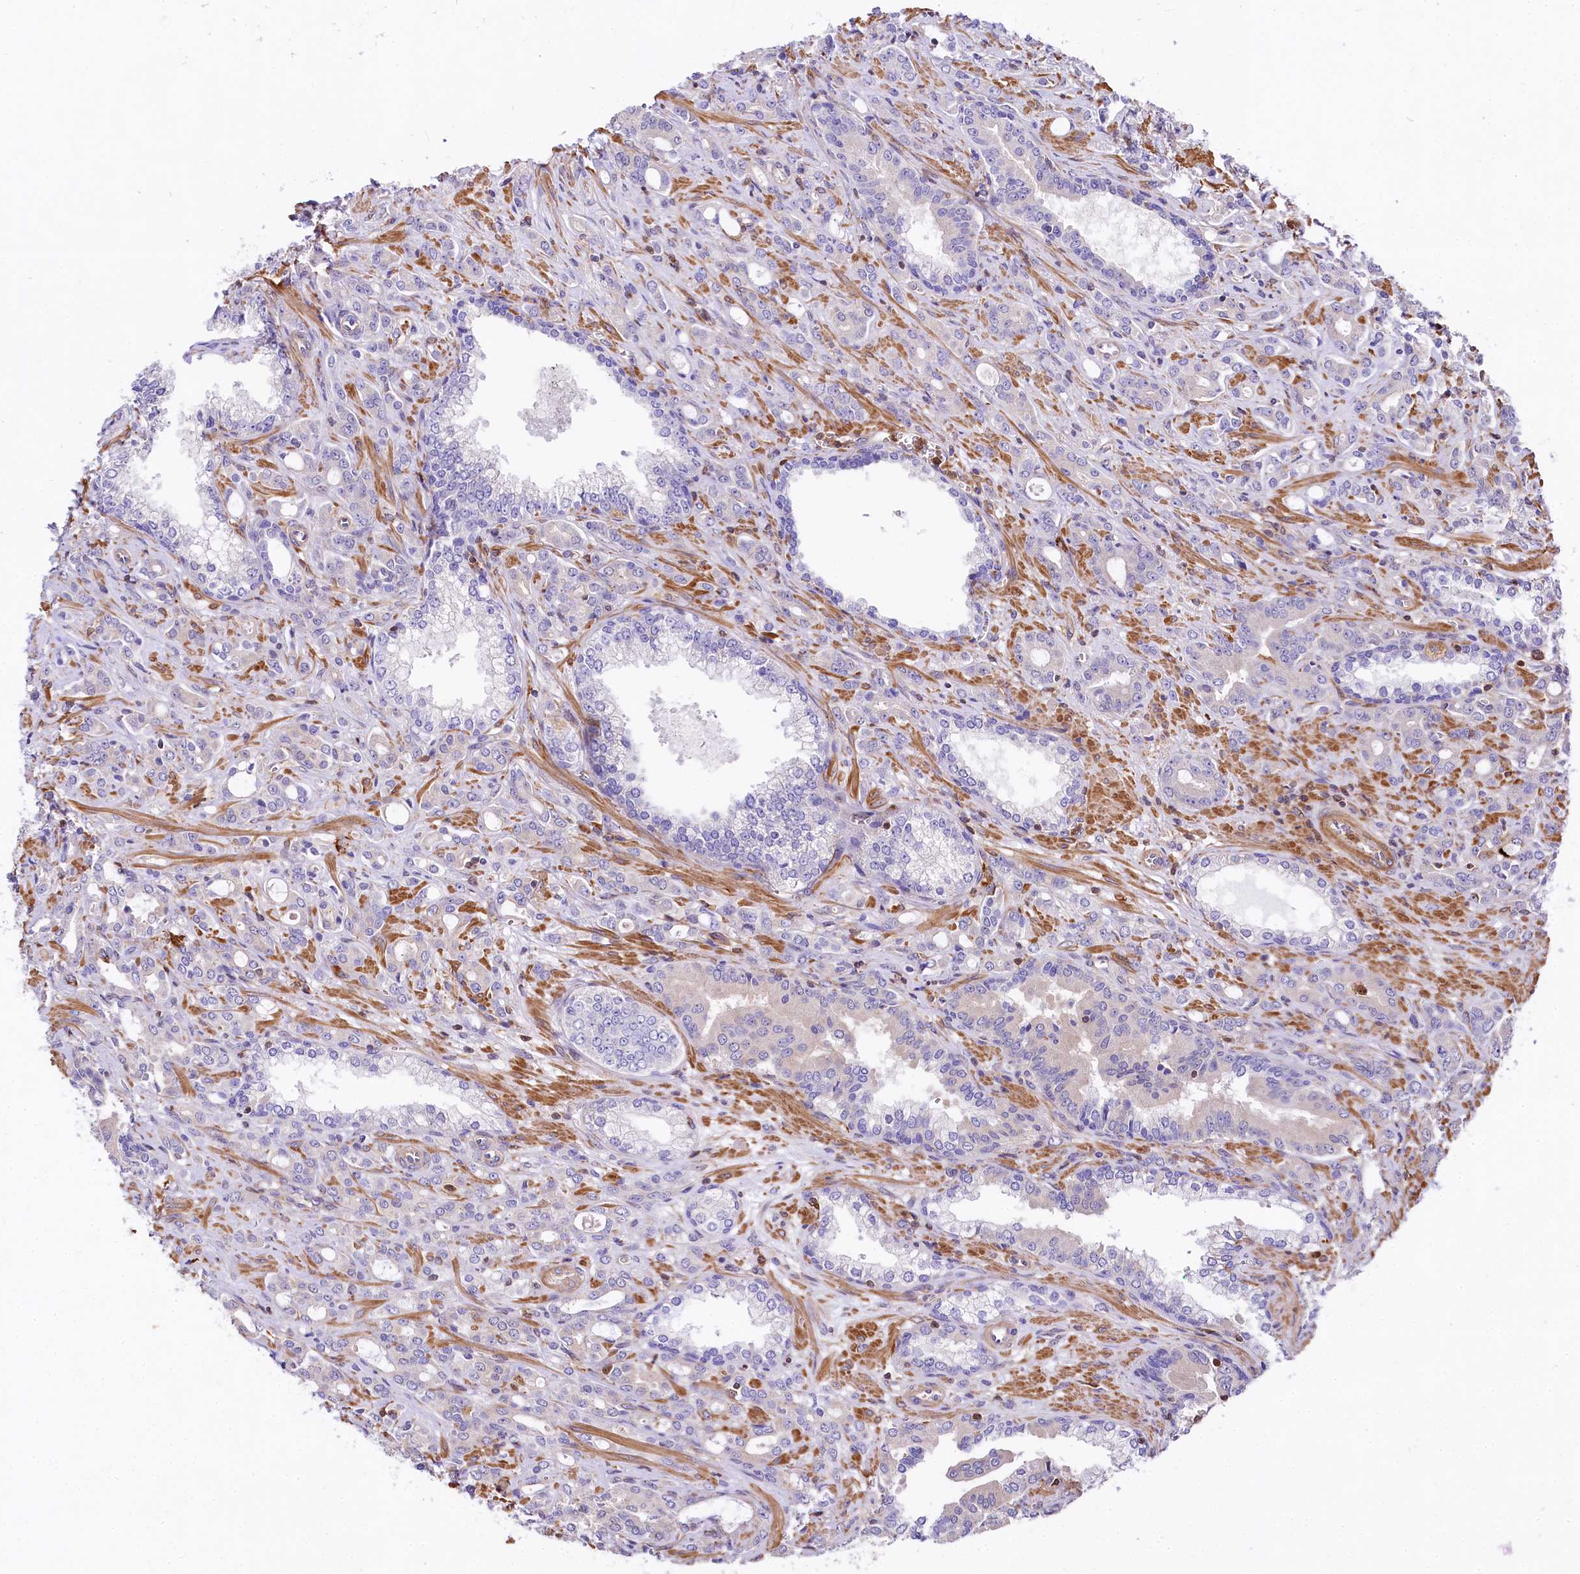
{"staining": {"intensity": "negative", "quantity": "none", "location": "none"}, "tissue": "prostate cancer", "cell_type": "Tumor cells", "image_type": "cancer", "snomed": [{"axis": "morphology", "description": "Adenocarcinoma, High grade"}, {"axis": "topography", "description": "Prostate"}], "caption": "Immunohistochemistry (IHC) image of neoplastic tissue: human prostate cancer stained with DAB reveals no significant protein positivity in tumor cells.", "gene": "FCHSD2", "patient": {"sex": "male", "age": 72}}